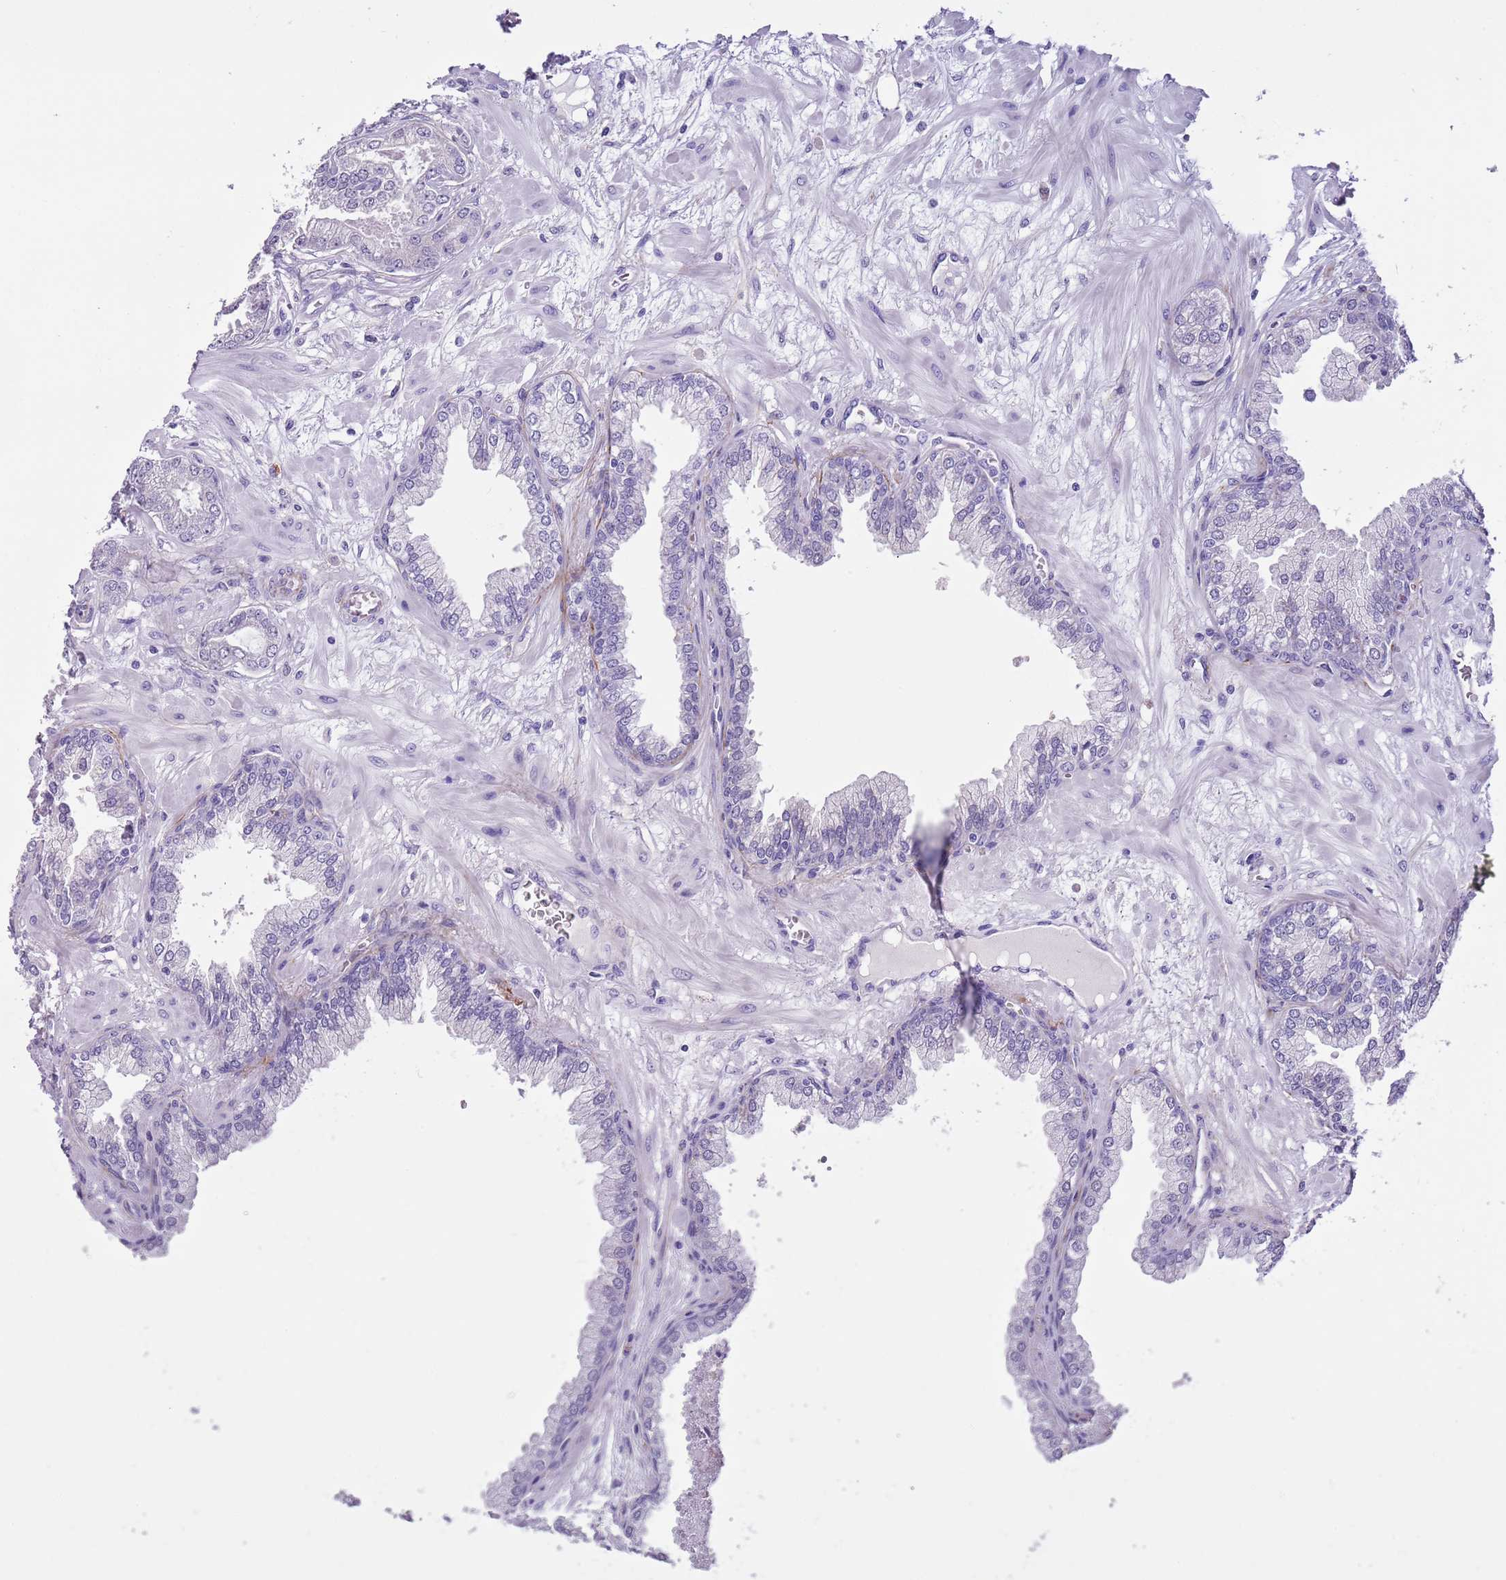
{"staining": {"intensity": "weak", "quantity": "<25%", "location": "cytoplasmic/membranous"}, "tissue": "prostate cancer", "cell_type": "Tumor cells", "image_type": "cancer", "snomed": [{"axis": "morphology", "description": "Adenocarcinoma, Low grade"}, {"axis": "topography", "description": "Prostate"}], "caption": "Immunohistochemistry (IHC) of prostate cancer demonstrates no positivity in tumor cells.", "gene": "PFKFB2", "patient": {"sex": "male", "age": 64}}